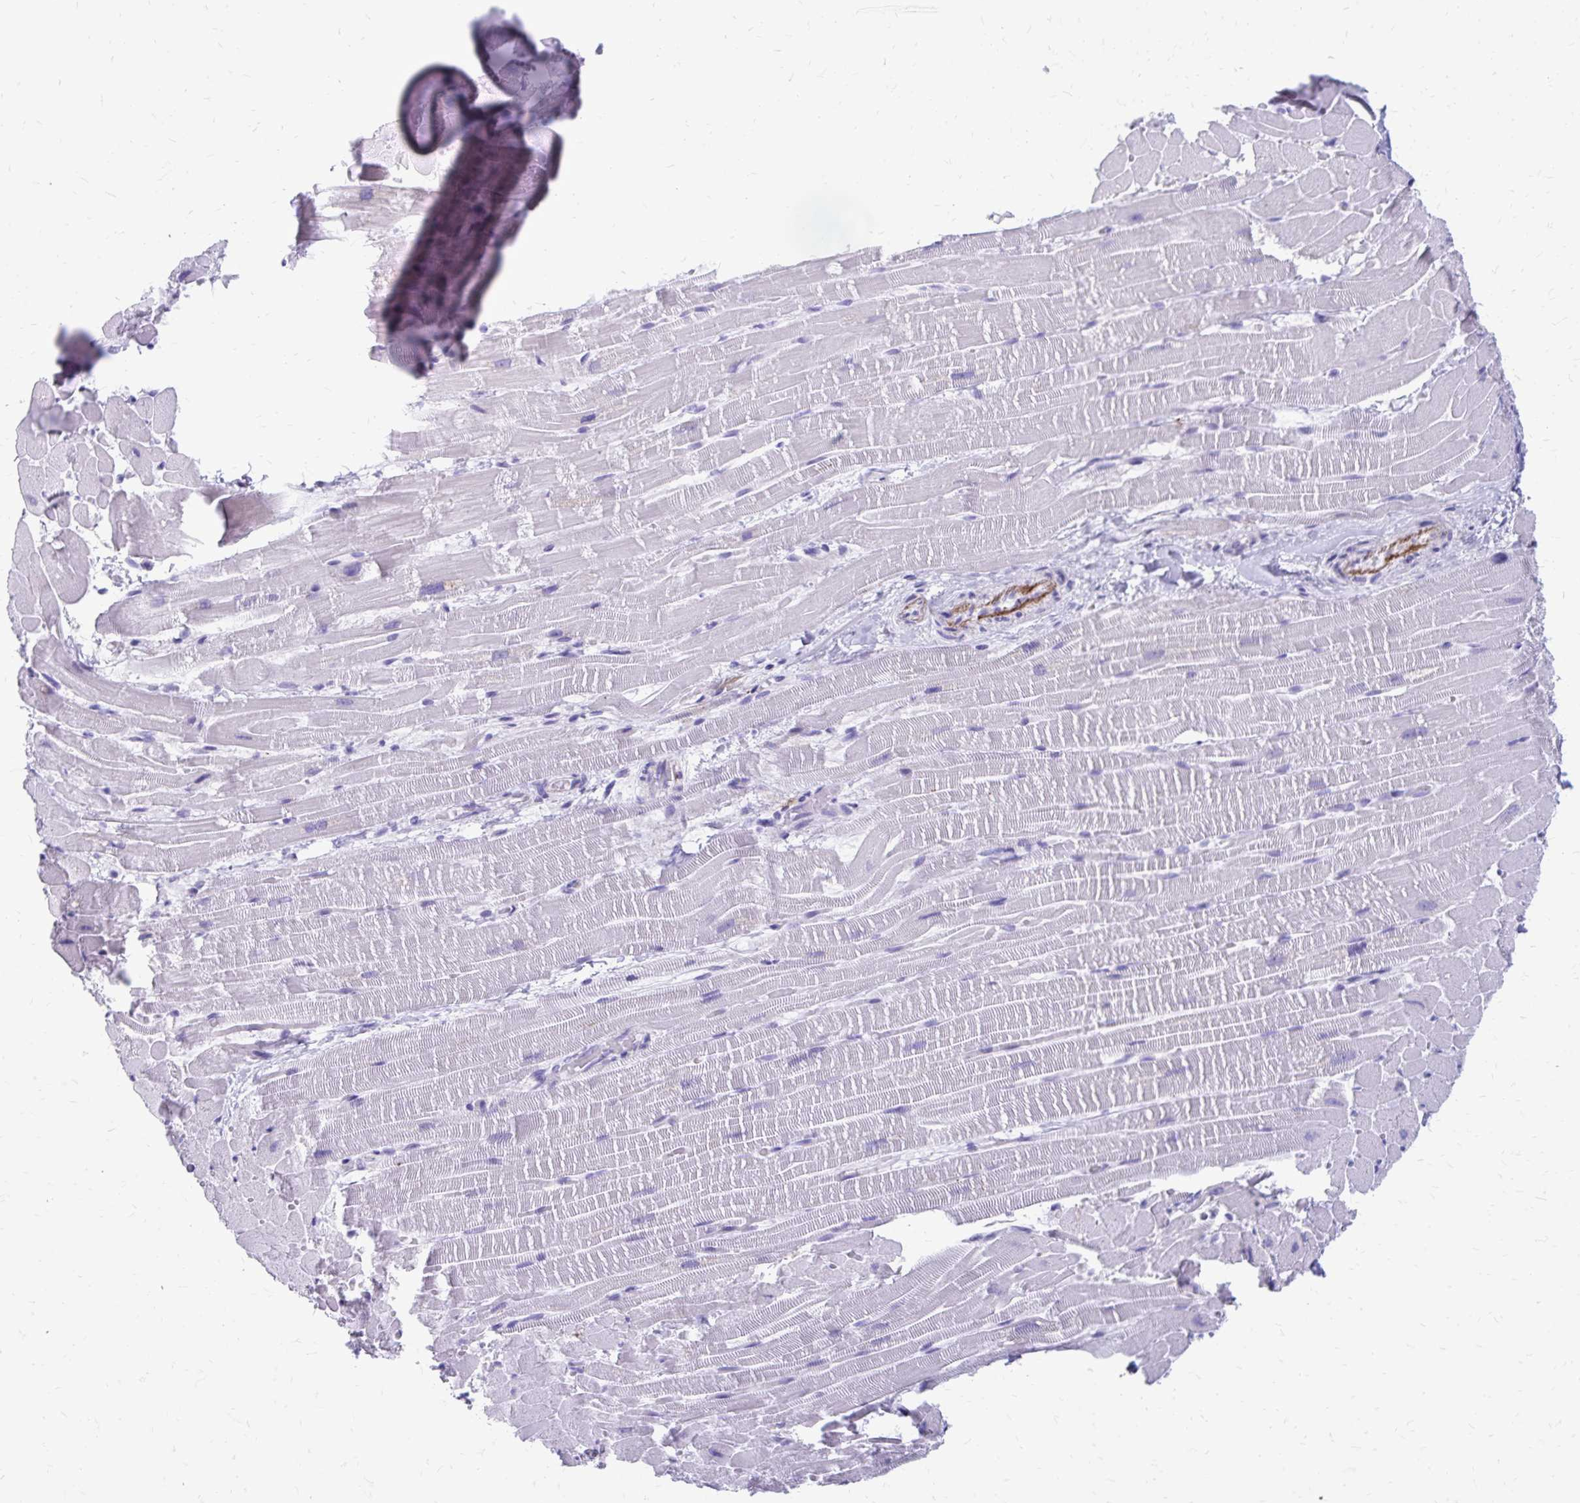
{"staining": {"intensity": "negative", "quantity": "none", "location": "none"}, "tissue": "heart muscle", "cell_type": "Cardiomyocytes", "image_type": "normal", "snomed": [{"axis": "morphology", "description": "Normal tissue, NOS"}, {"axis": "topography", "description": "Heart"}], "caption": "Cardiomyocytes show no significant staining in unremarkable heart muscle. (Brightfield microscopy of DAB (3,3'-diaminobenzidine) IHC at high magnification).", "gene": "SATL1", "patient": {"sex": "male", "age": 37}}